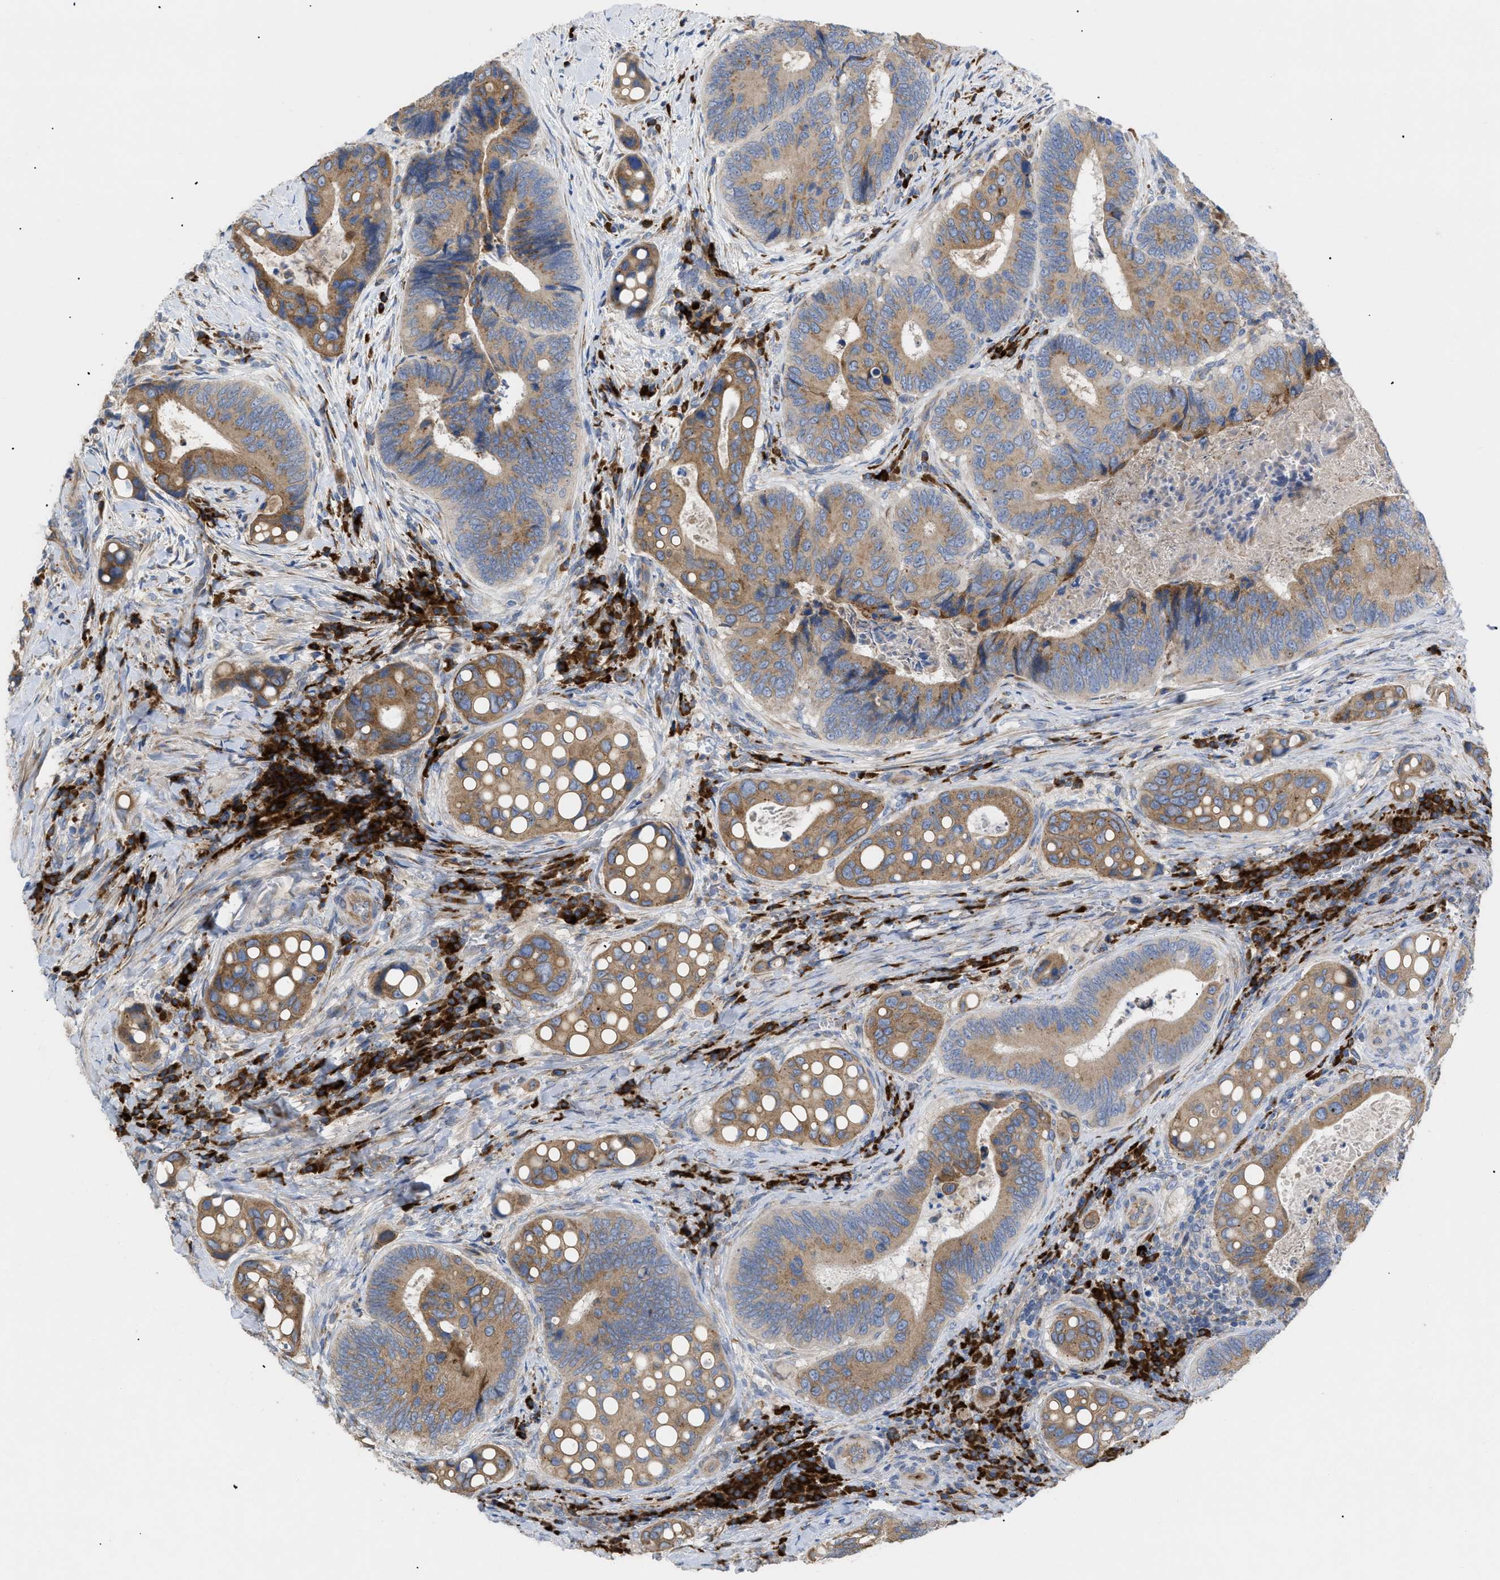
{"staining": {"intensity": "moderate", "quantity": ">75%", "location": "cytoplasmic/membranous"}, "tissue": "colorectal cancer", "cell_type": "Tumor cells", "image_type": "cancer", "snomed": [{"axis": "morphology", "description": "Inflammation, NOS"}, {"axis": "morphology", "description": "Adenocarcinoma, NOS"}, {"axis": "topography", "description": "Colon"}], "caption": "Adenocarcinoma (colorectal) stained for a protein displays moderate cytoplasmic/membranous positivity in tumor cells.", "gene": "SLC50A1", "patient": {"sex": "male", "age": 72}}